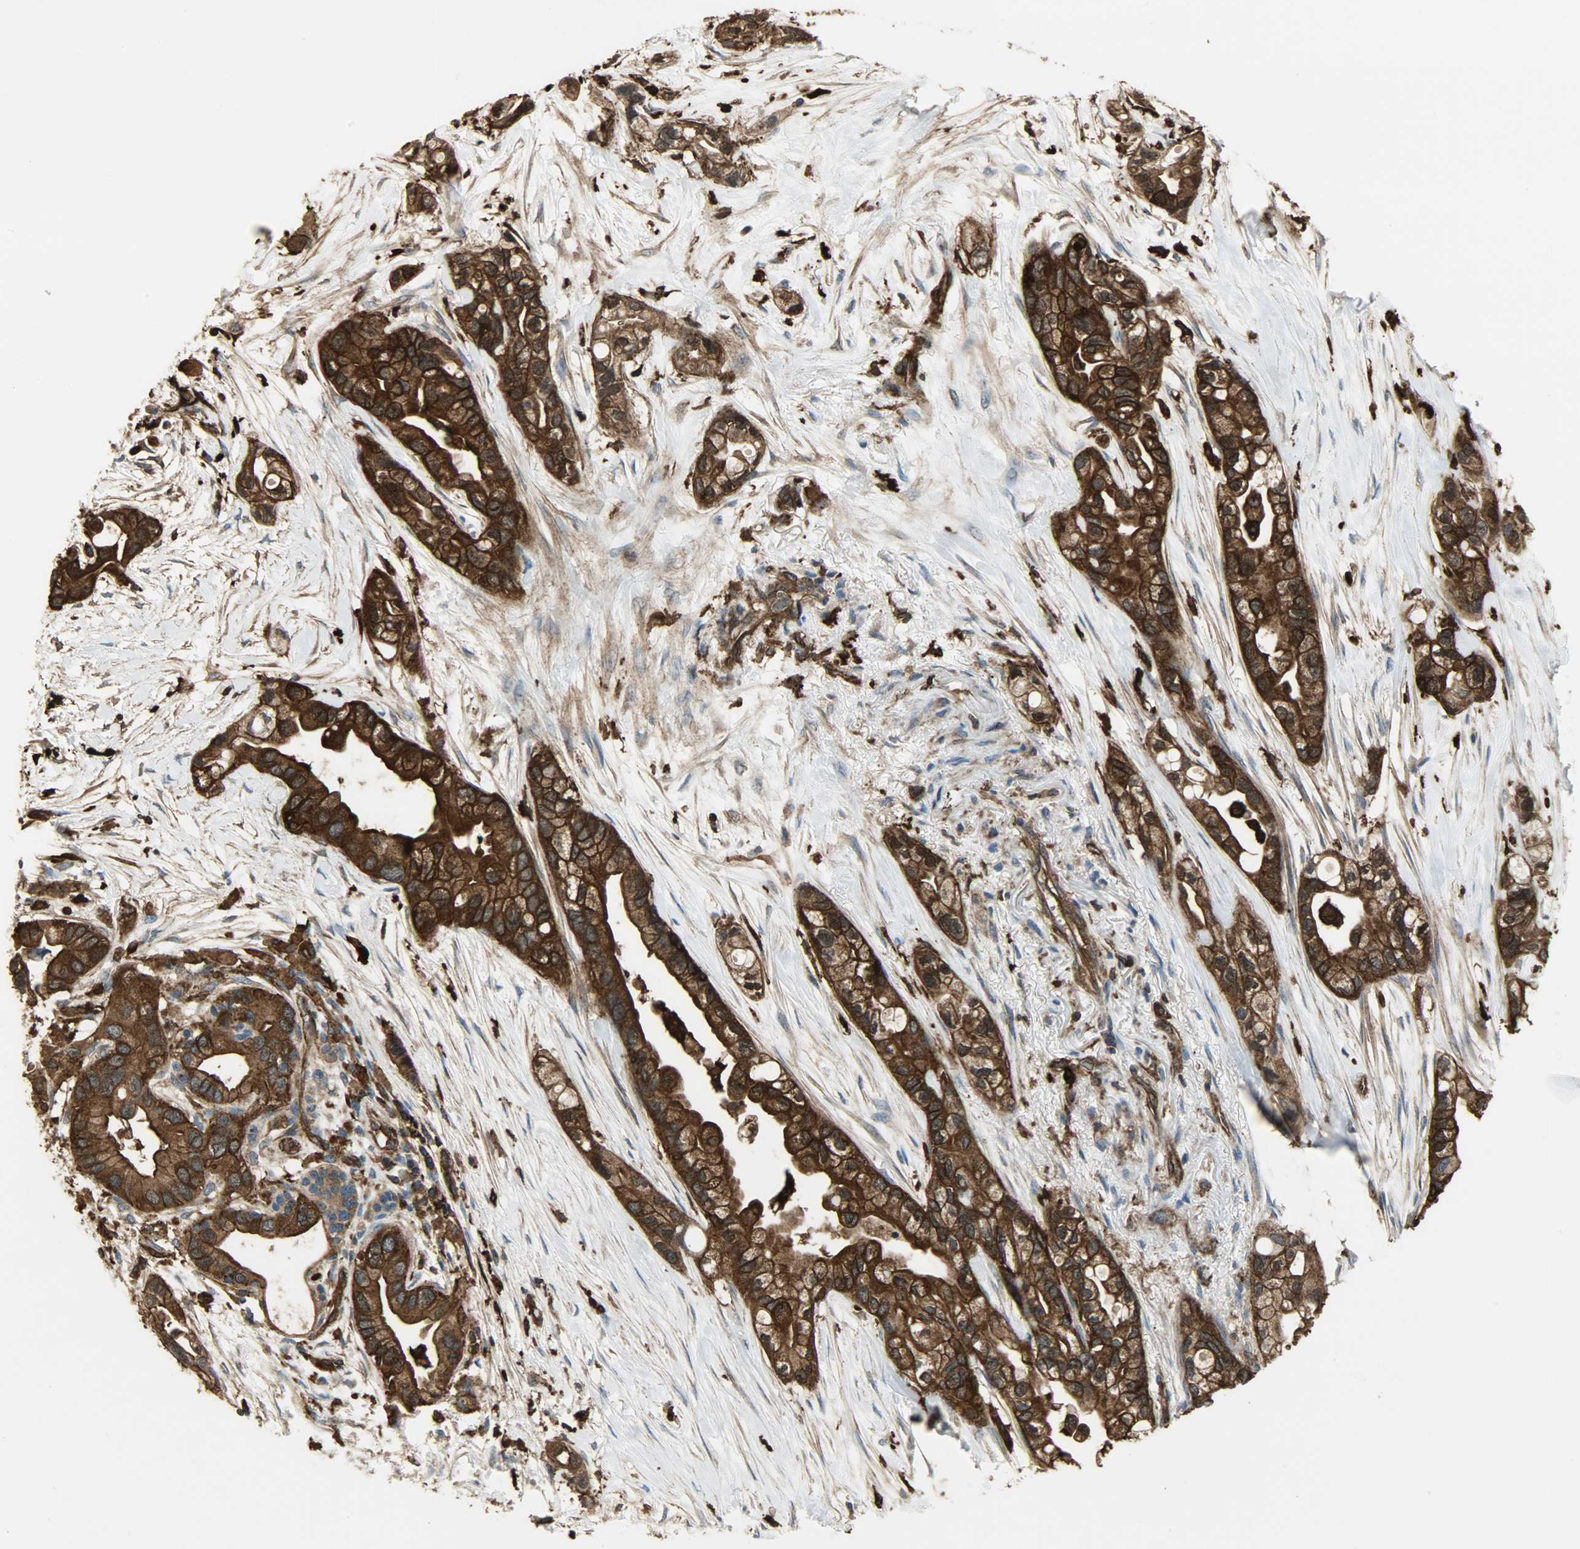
{"staining": {"intensity": "strong", "quantity": ">75%", "location": "cytoplasmic/membranous"}, "tissue": "pancreatic cancer", "cell_type": "Tumor cells", "image_type": "cancer", "snomed": [{"axis": "morphology", "description": "Adenocarcinoma, NOS"}, {"axis": "topography", "description": "Pancreas"}], "caption": "Protein analysis of pancreatic cancer (adenocarcinoma) tissue reveals strong cytoplasmic/membranous expression in approximately >75% of tumor cells. The staining was performed using DAB (3,3'-diaminobenzidine) to visualize the protein expression in brown, while the nuclei were stained in blue with hematoxylin (Magnification: 20x).", "gene": "VASP", "patient": {"sex": "female", "age": 77}}